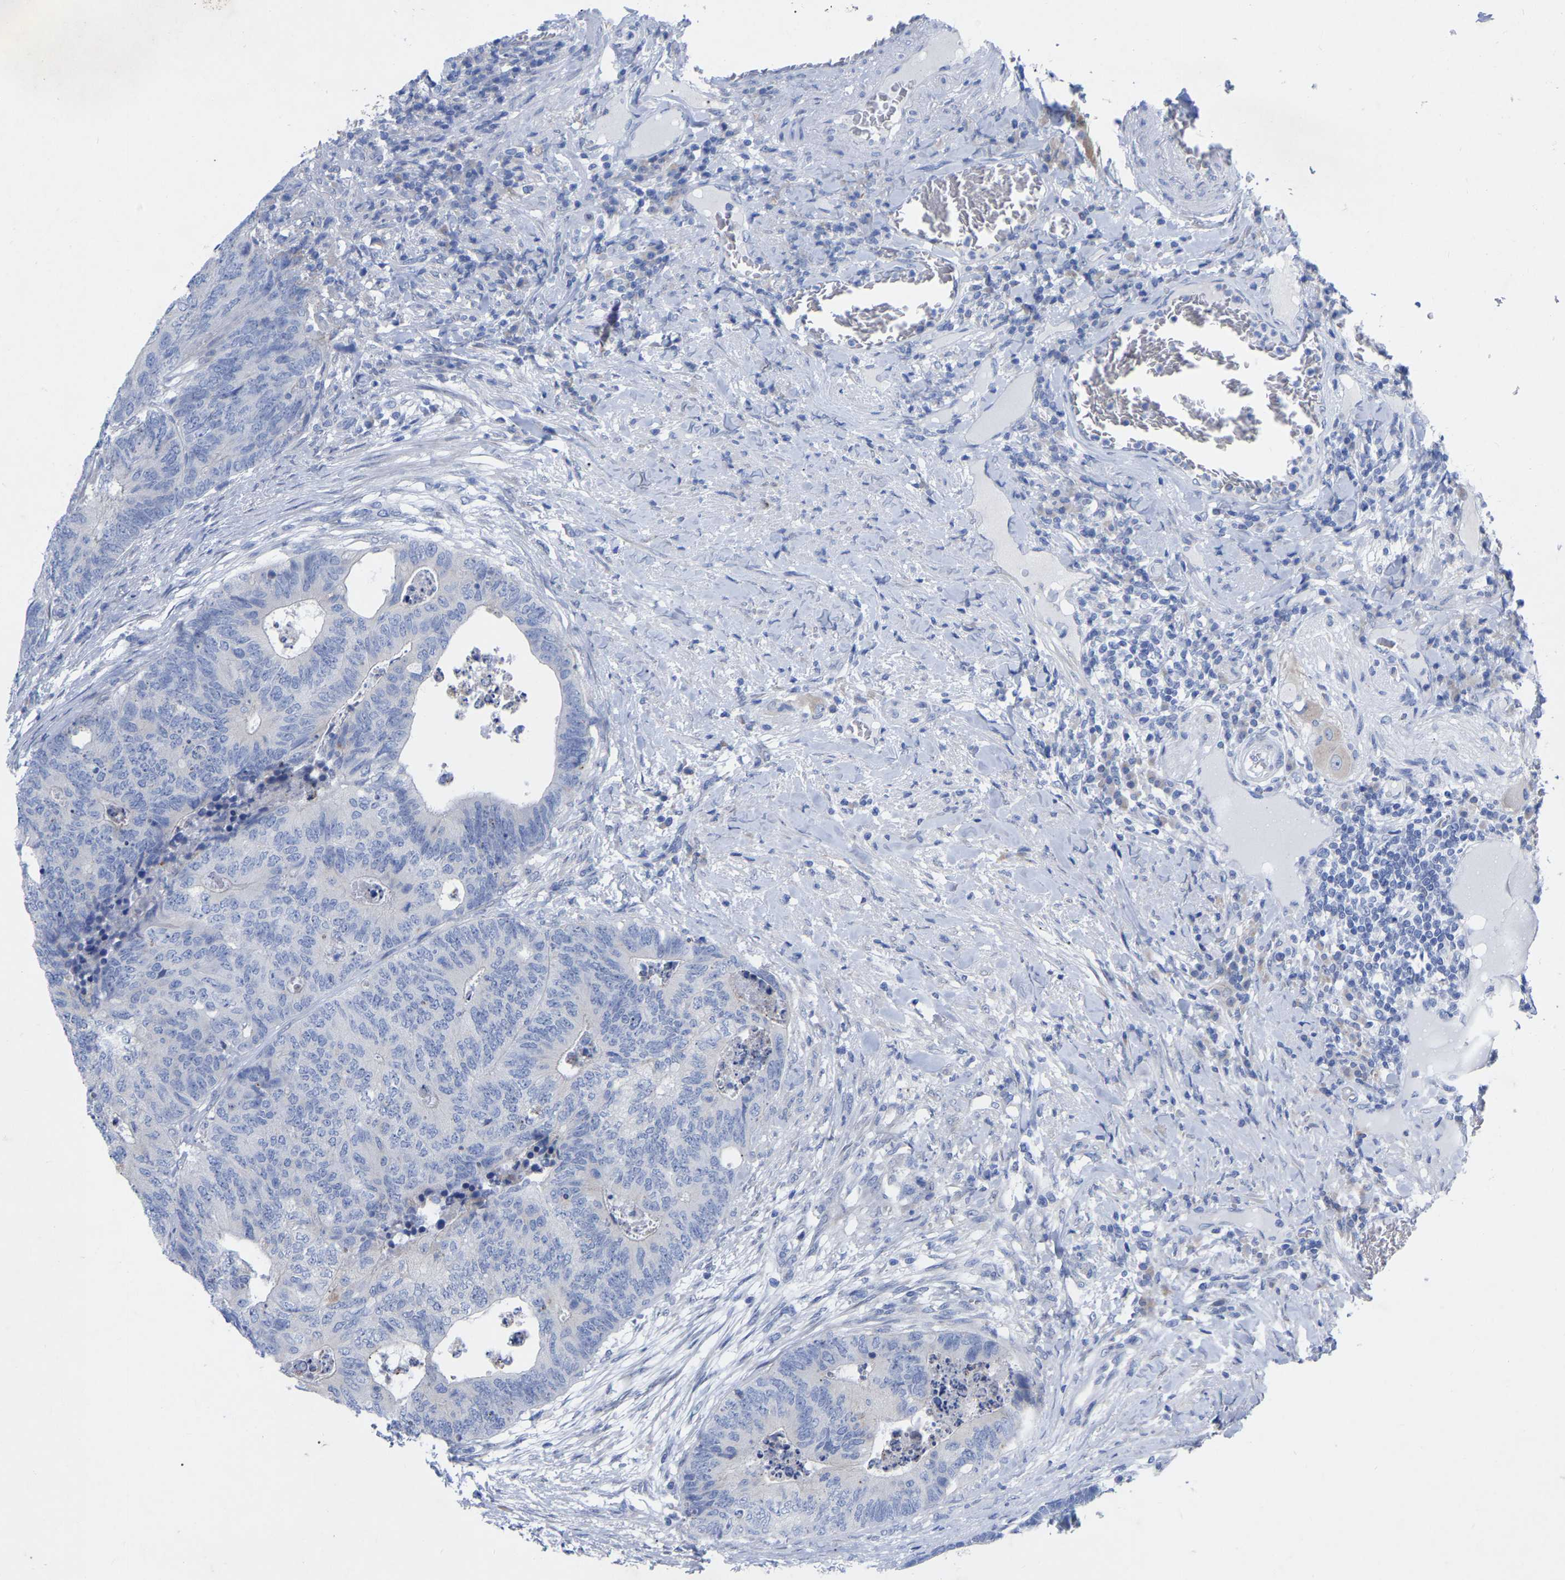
{"staining": {"intensity": "negative", "quantity": "none", "location": "none"}, "tissue": "colorectal cancer", "cell_type": "Tumor cells", "image_type": "cancer", "snomed": [{"axis": "morphology", "description": "Adenocarcinoma, NOS"}, {"axis": "topography", "description": "Colon"}], "caption": "IHC photomicrograph of neoplastic tissue: human colorectal adenocarcinoma stained with DAB reveals no significant protein positivity in tumor cells.", "gene": "STRIP2", "patient": {"sex": "female", "age": 67}}